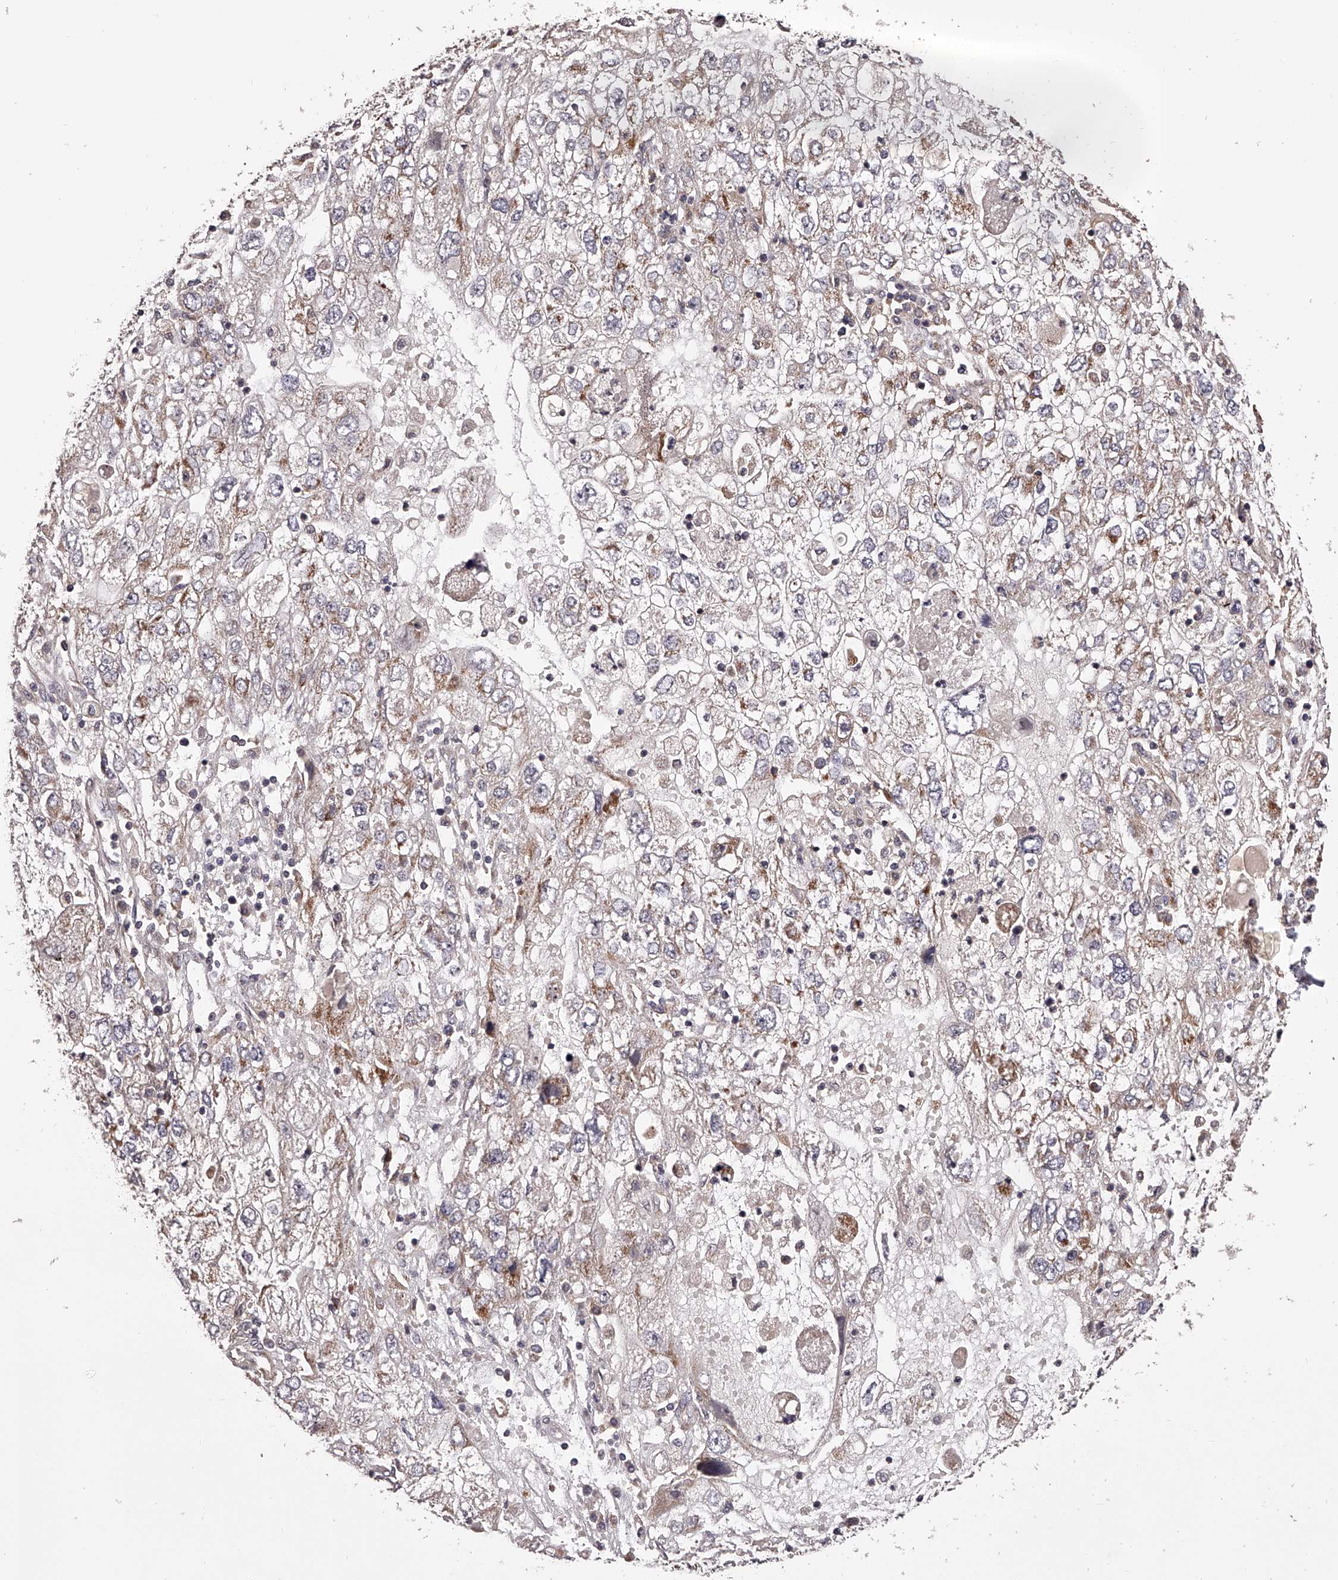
{"staining": {"intensity": "weak", "quantity": ">75%", "location": "cytoplasmic/membranous"}, "tissue": "endometrial cancer", "cell_type": "Tumor cells", "image_type": "cancer", "snomed": [{"axis": "morphology", "description": "Adenocarcinoma, NOS"}, {"axis": "topography", "description": "Endometrium"}], "caption": "Immunohistochemical staining of endometrial adenocarcinoma displays low levels of weak cytoplasmic/membranous positivity in approximately >75% of tumor cells. Using DAB (3,3'-diaminobenzidine) (brown) and hematoxylin (blue) stains, captured at high magnification using brightfield microscopy.", "gene": "ODF2L", "patient": {"sex": "female", "age": 49}}